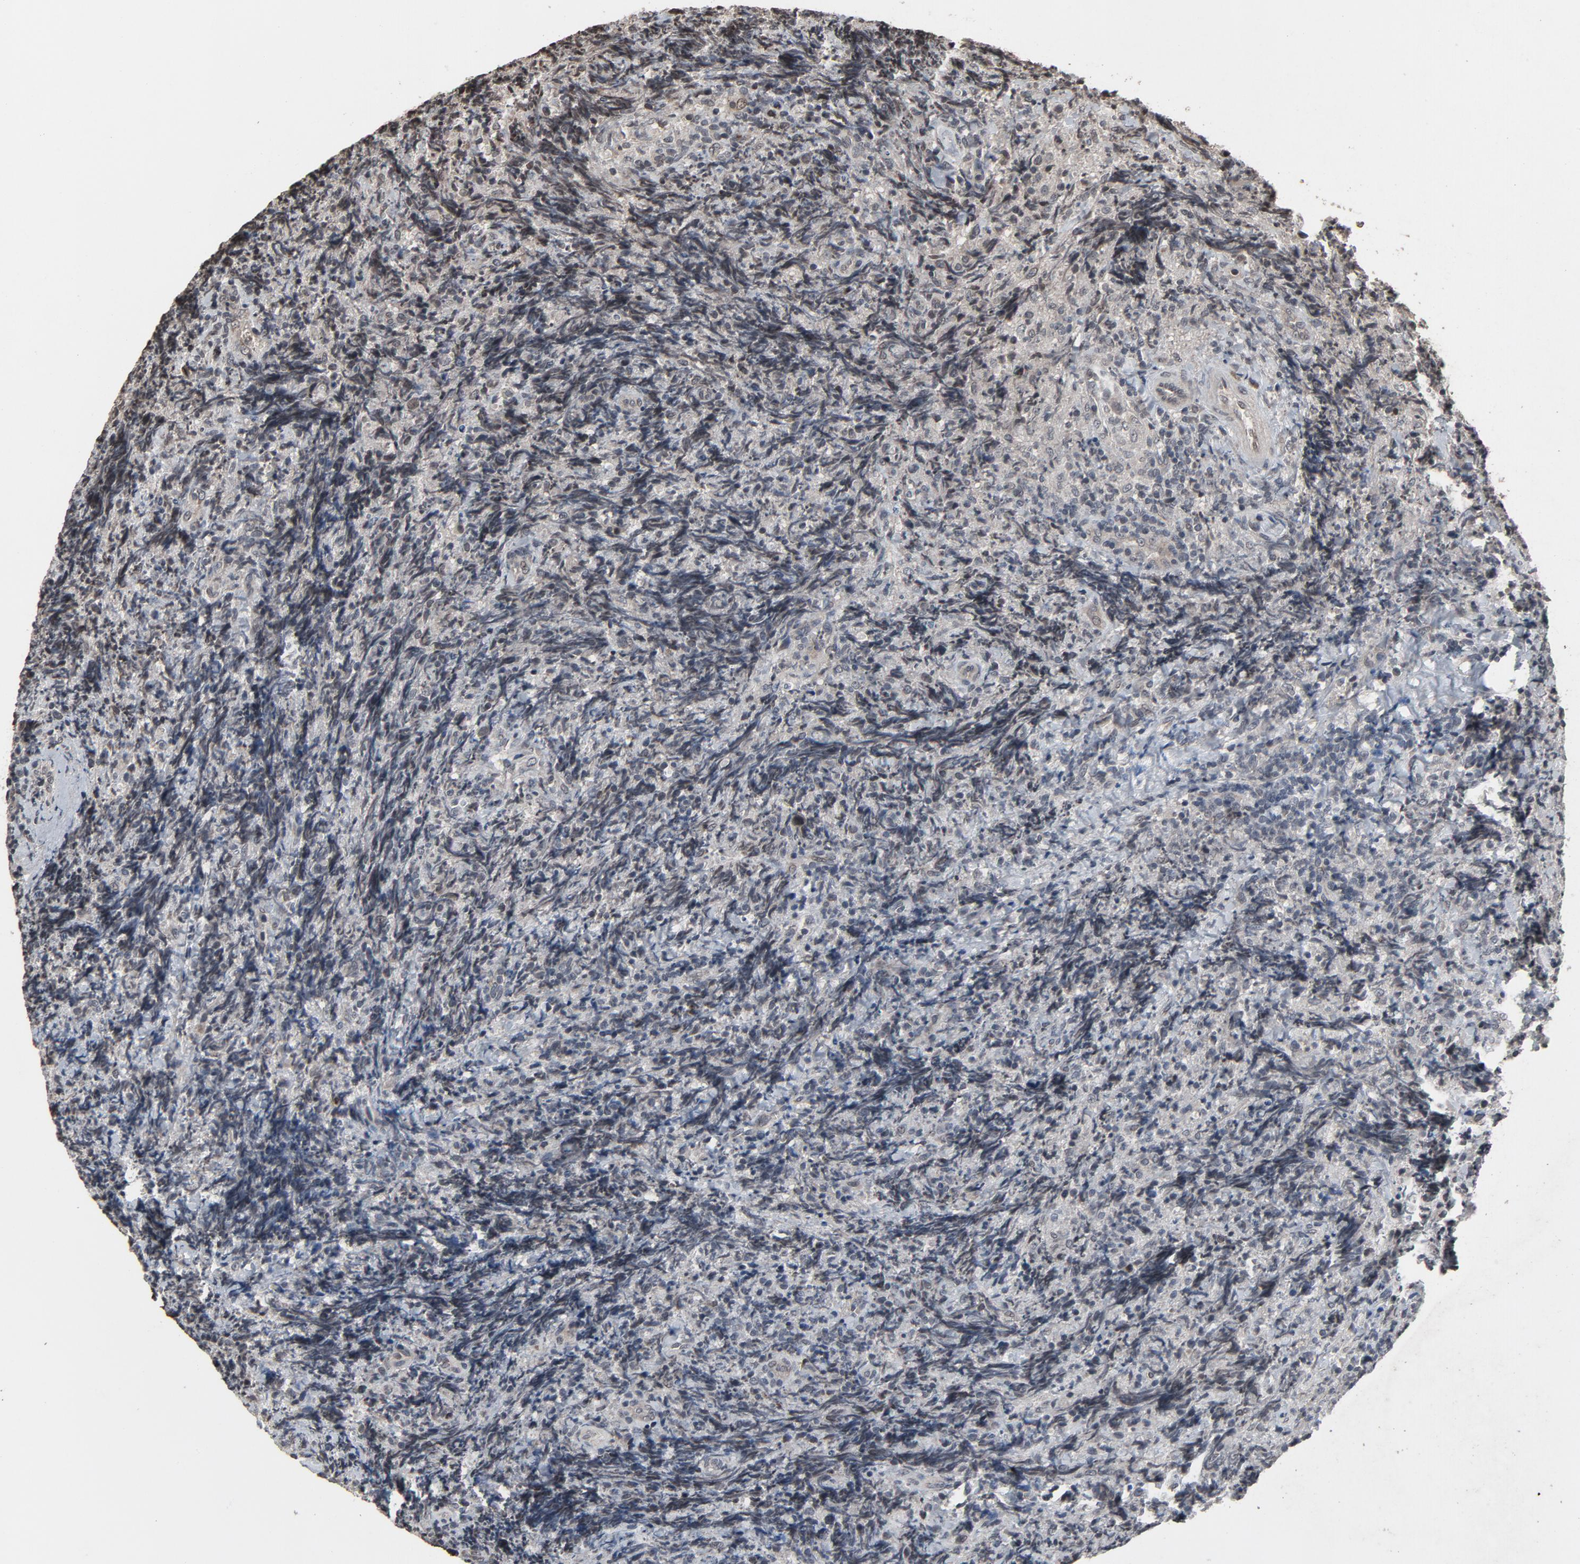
{"staining": {"intensity": "weak", "quantity": "25%-75%", "location": "cytoplasmic/membranous,nuclear"}, "tissue": "lymphoma", "cell_type": "Tumor cells", "image_type": "cancer", "snomed": [{"axis": "morphology", "description": "Malignant lymphoma, non-Hodgkin's type, High grade"}, {"axis": "topography", "description": "Tonsil"}], "caption": "This image shows IHC staining of malignant lymphoma, non-Hodgkin's type (high-grade), with low weak cytoplasmic/membranous and nuclear expression in approximately 25%-75% of tumor cells.", "gene": "POM121", "patient": {"sex": "female", "age": 36}}